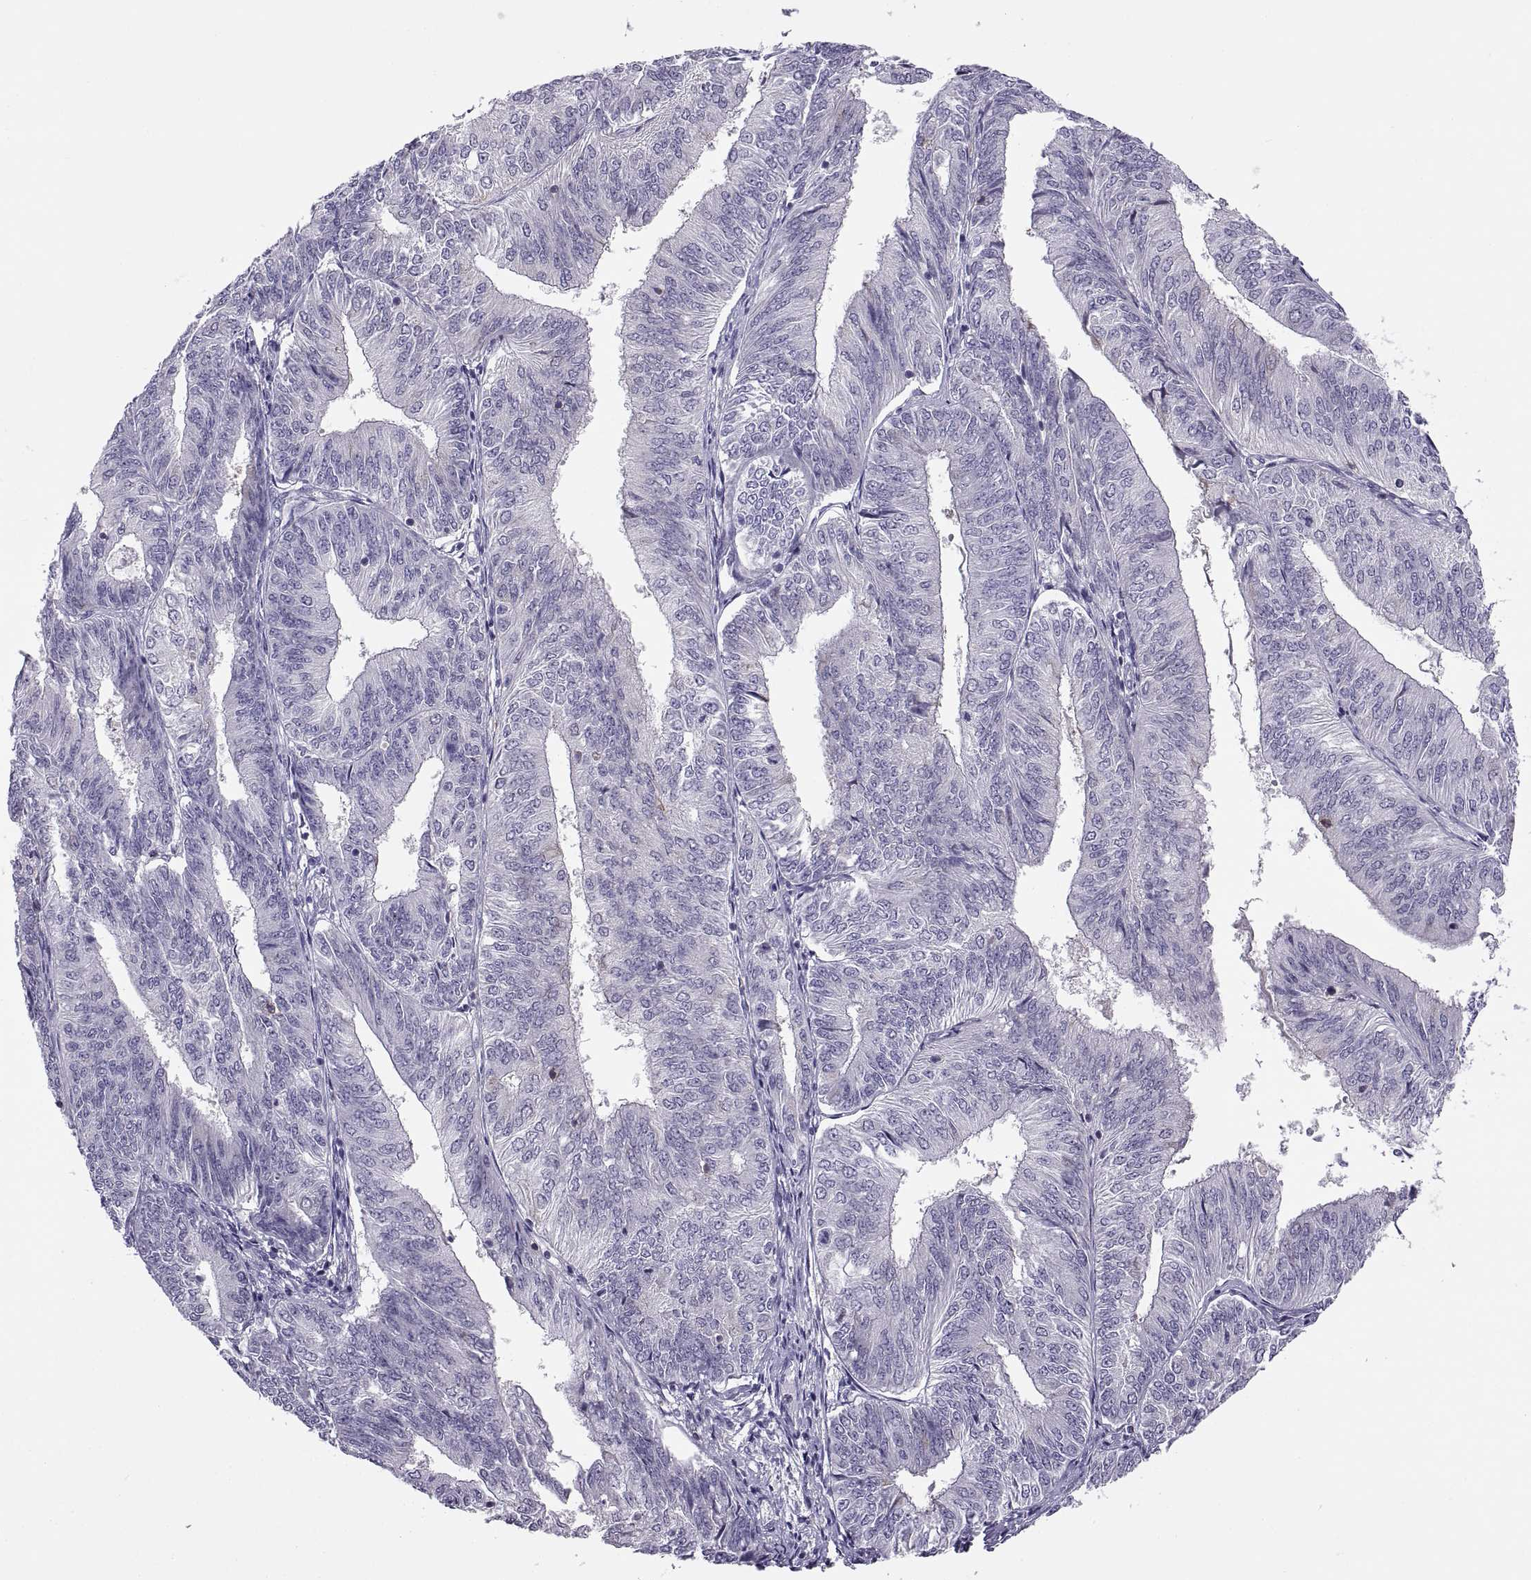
{"staining": {"intensity": "negative", "quantity": "none", "location": "none"}, "tissue": "endometrial cancer", "cell_type": "Tumor cells", "image_type": "cancer", "snomed": [{"axis": "morphology", "description": "Adenocarcinoma, NOS"}, {"axis": "topography", "description": "Endometrium"}], "caption": "Micrograph shows no protein expression in tumor cells of endometrial adenocarcinoma tissue.", "gene": "TTC21A", "patient": {"sex": "female", "age": 58}}